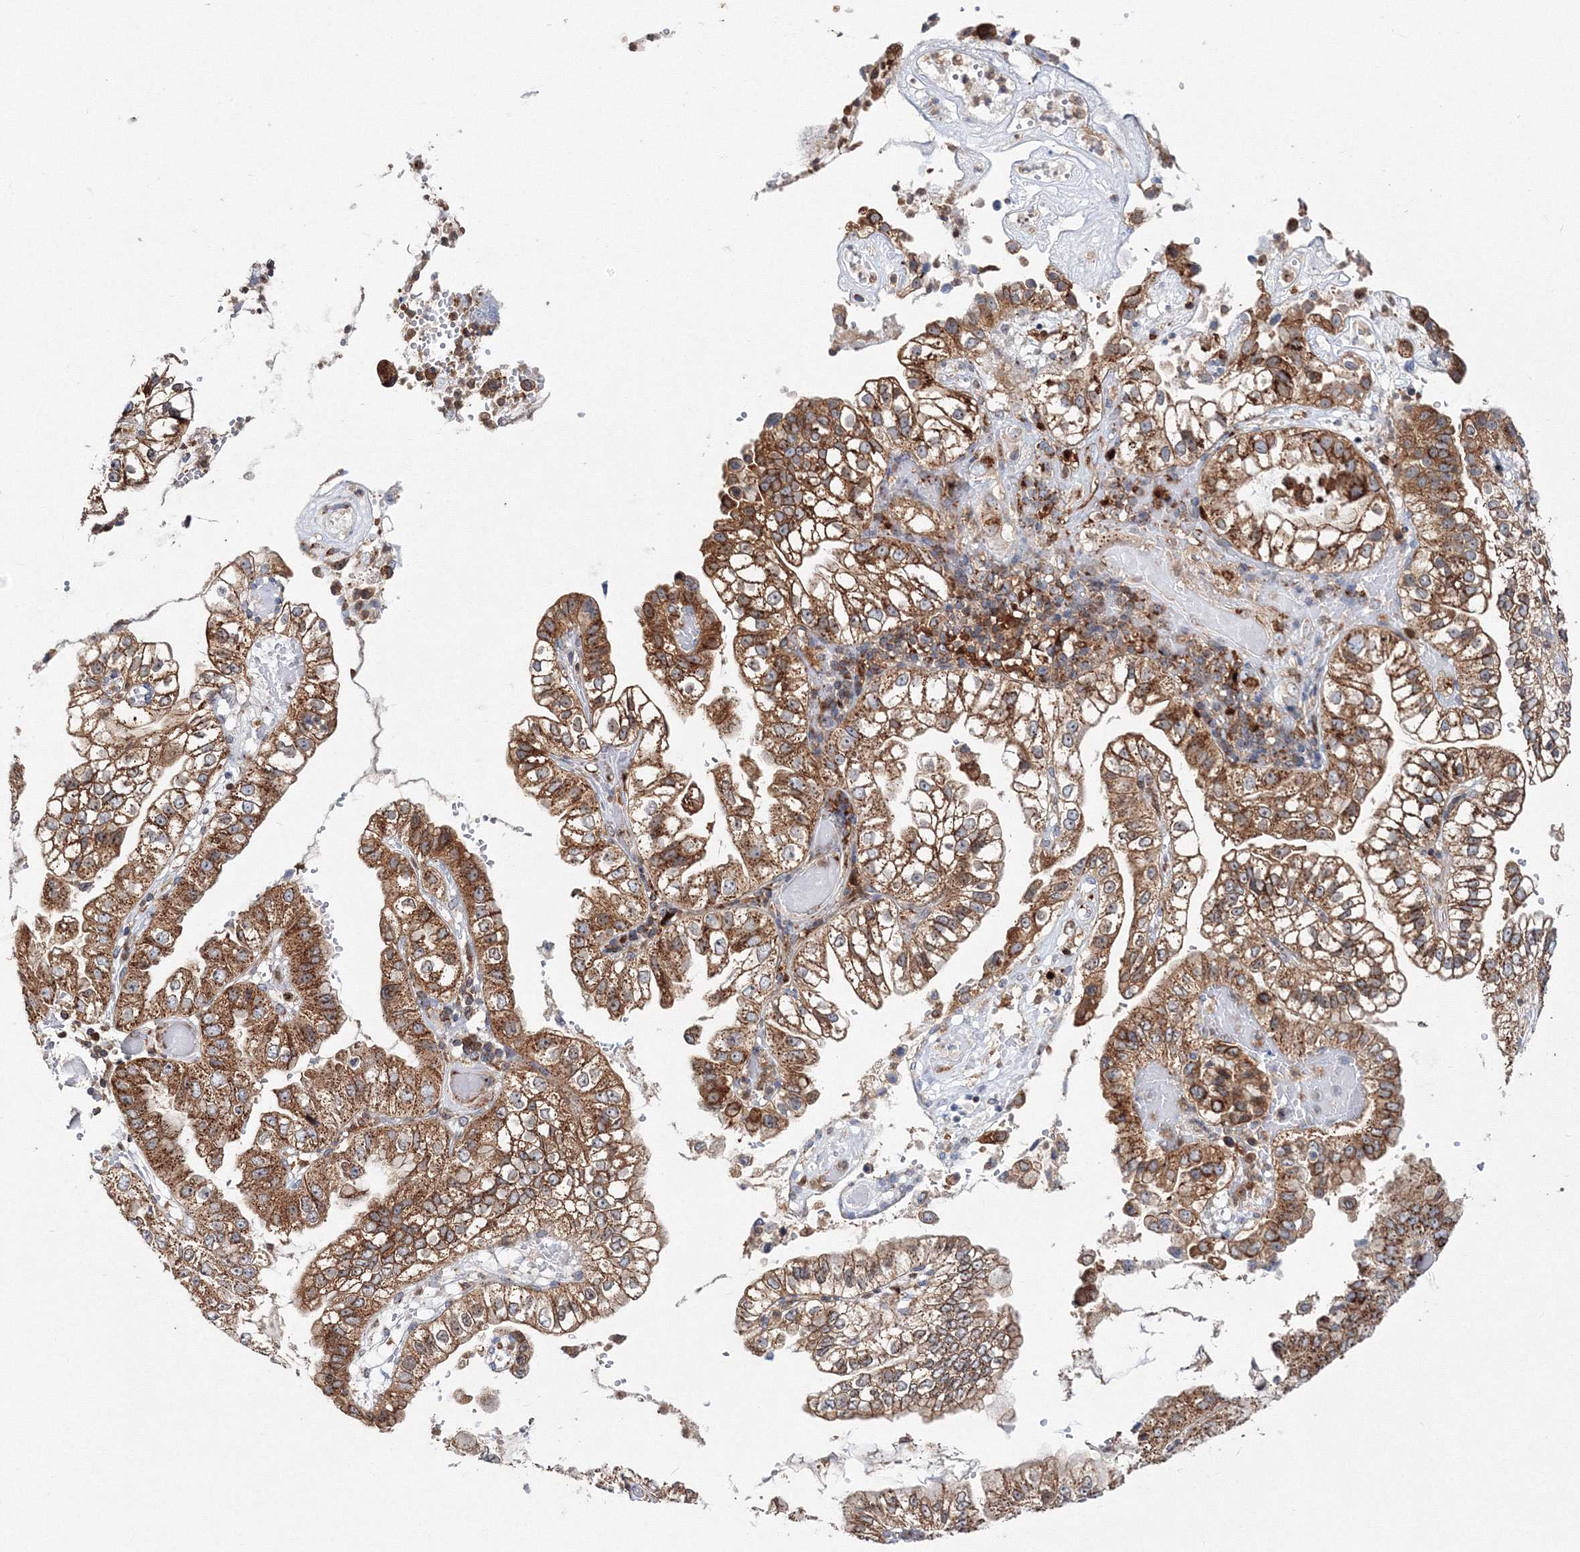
{"staining": {"intensity": "moderate", "quantity": ">75%", "location": "cytoplasmic/membranous"}, "tissue": "liver cancer", "cell_type": "Tumor cells", "image_type": "cancer", "snomed": [{"axis": "morphology", "description": "Cholangiocarcinoma"}, {"axis": "topography", "description": "Liver"}], "caption": "Moderate cytoplasmic/membranous protein positivity is seen in about >75% of tumor cells in liver cholangiocarcinoma.", "gene": "ARCN1", "patient": {"sex": "female", "age": 79}}